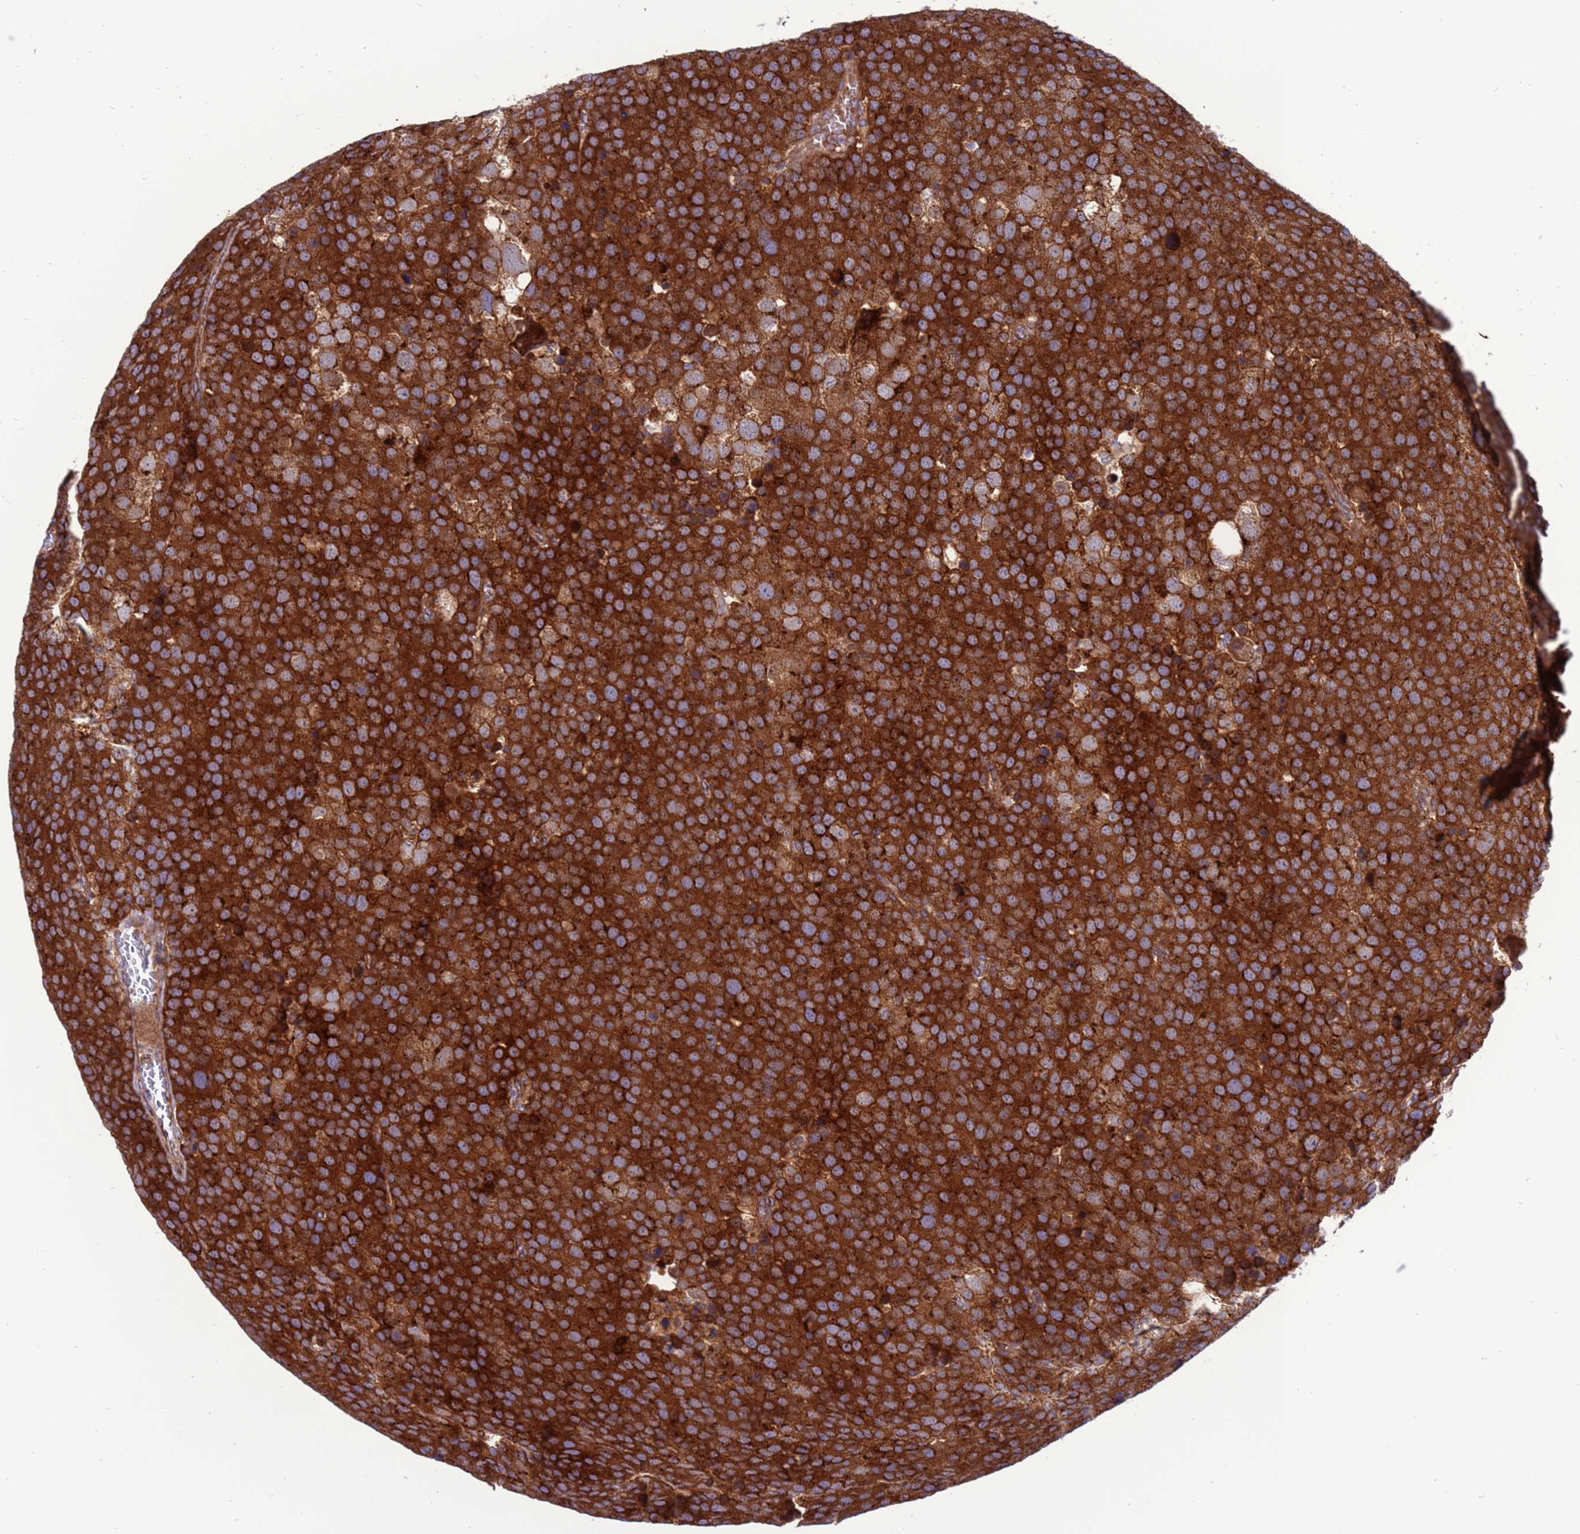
{"staining": {"intensity": "strong", "quantity": ">75%", "location": "cytoplasmic/membranous"}, "tissue": "testis cancer", "cell_type": "Tumor cells", "image_type": "cancer", "snomed": [{"axis": "morphology", "description": "Seminoma, NOS"}, {"axis": "topography", "description": "Testis"}], "caption": "An image showing strong cytoplasmic/membranous expression in approximately >75% of tumor cells in testis seminoma, as visualized by brown immunohistochemical staining.", "gene": "ZC3HAV1", "patient": {"sex": "male", "age": 71}}